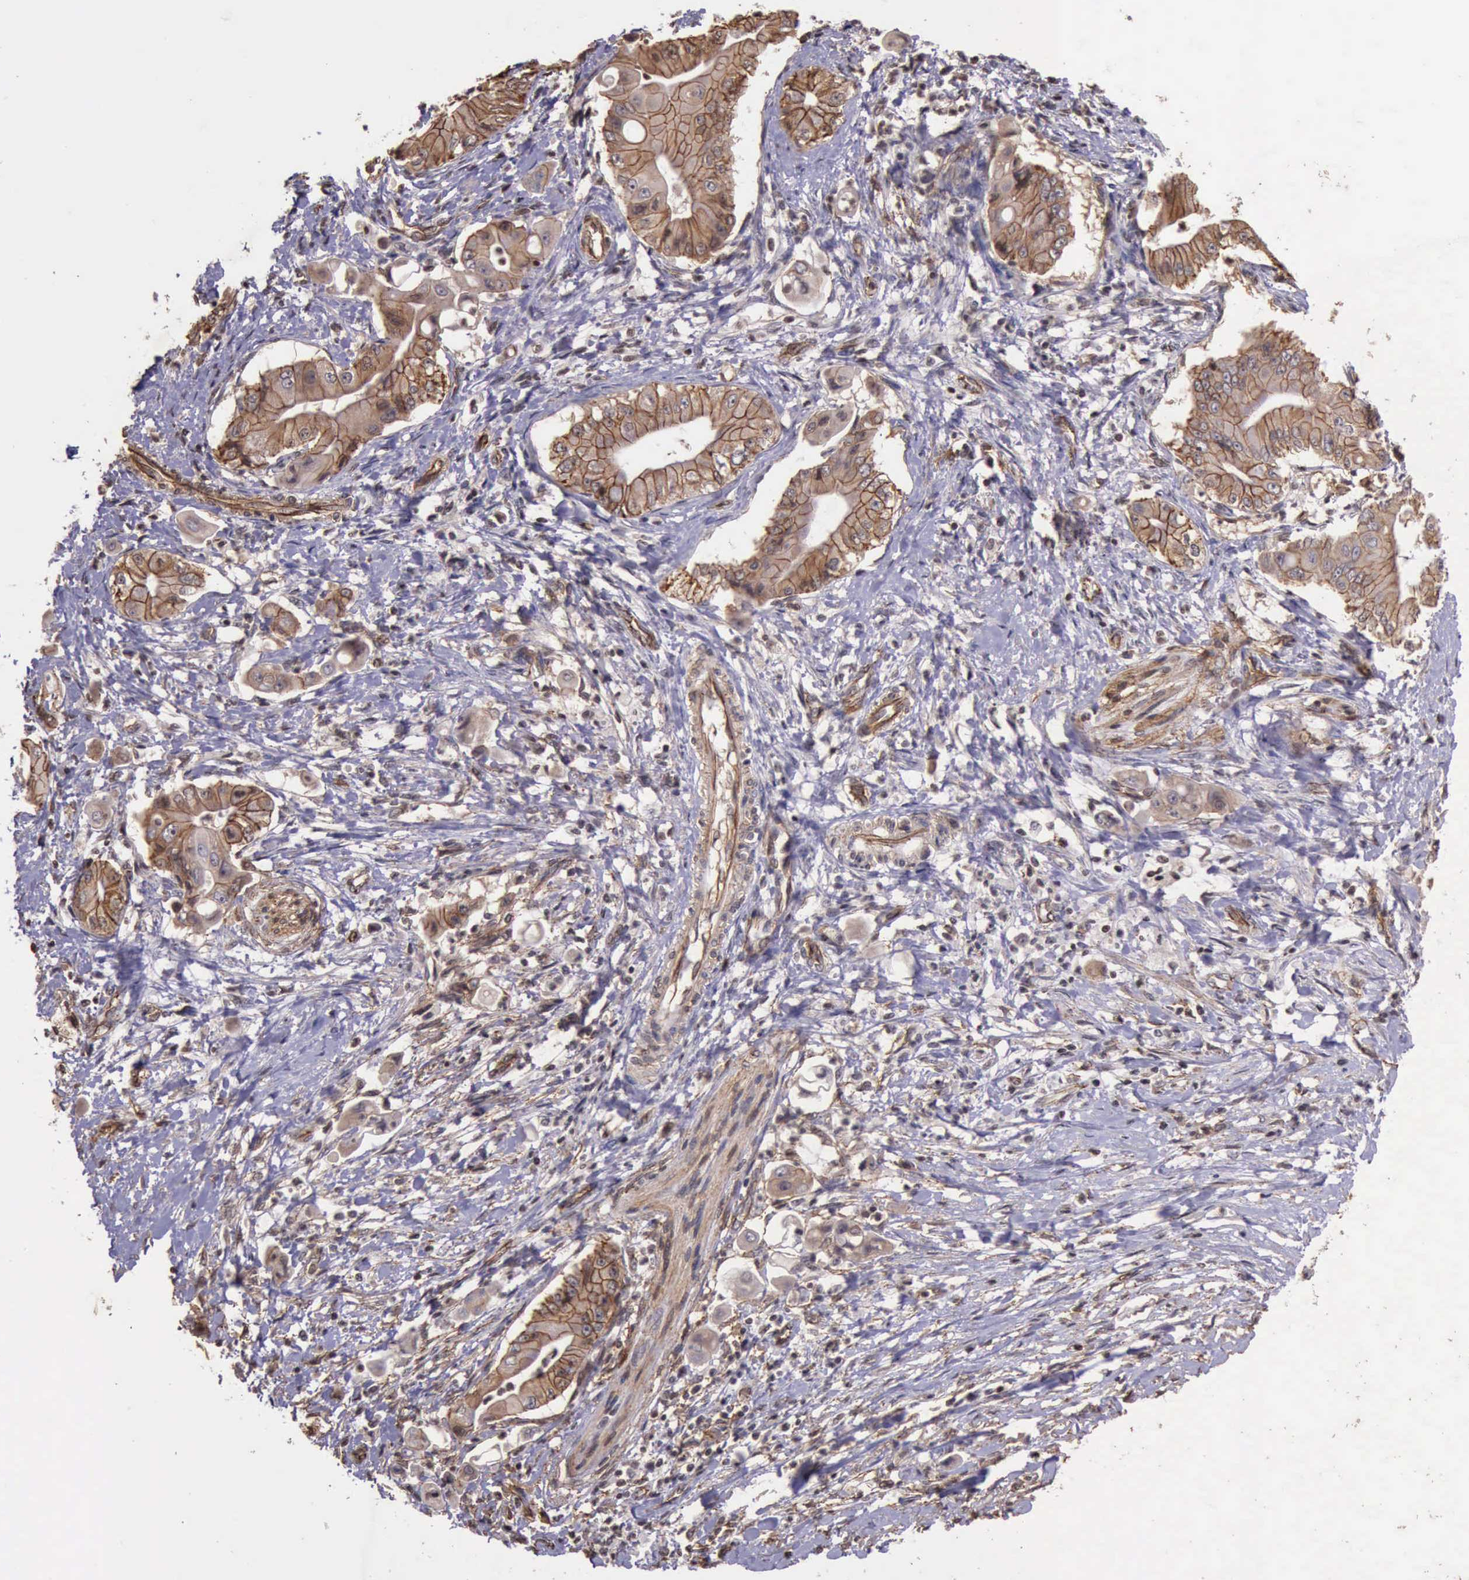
{"staining": {"intensity": "moderate", "quantity": ">75%", "location": "cytoplasmic/membranous"}, "tissue": "pancreatic cancer", "cell_type": "Tumor cells", "image_type": "cancer", "snomed": [{"axis": "morphology", "description": "Adenocarcinoma, NOS"}, {"axis": "topography", "description": "Pancreas"}], "caption": "A high-resolution photomicrograph shows immunohistochemistry (IHC) staining of adenocarcinoma (pancreatic), which demonstrates moderate cytoplasmic/membranous staining in approximately >75% of tumor cells.", "gene": "CTNNB1", "patient": {"sex": "male", "age": 62}}